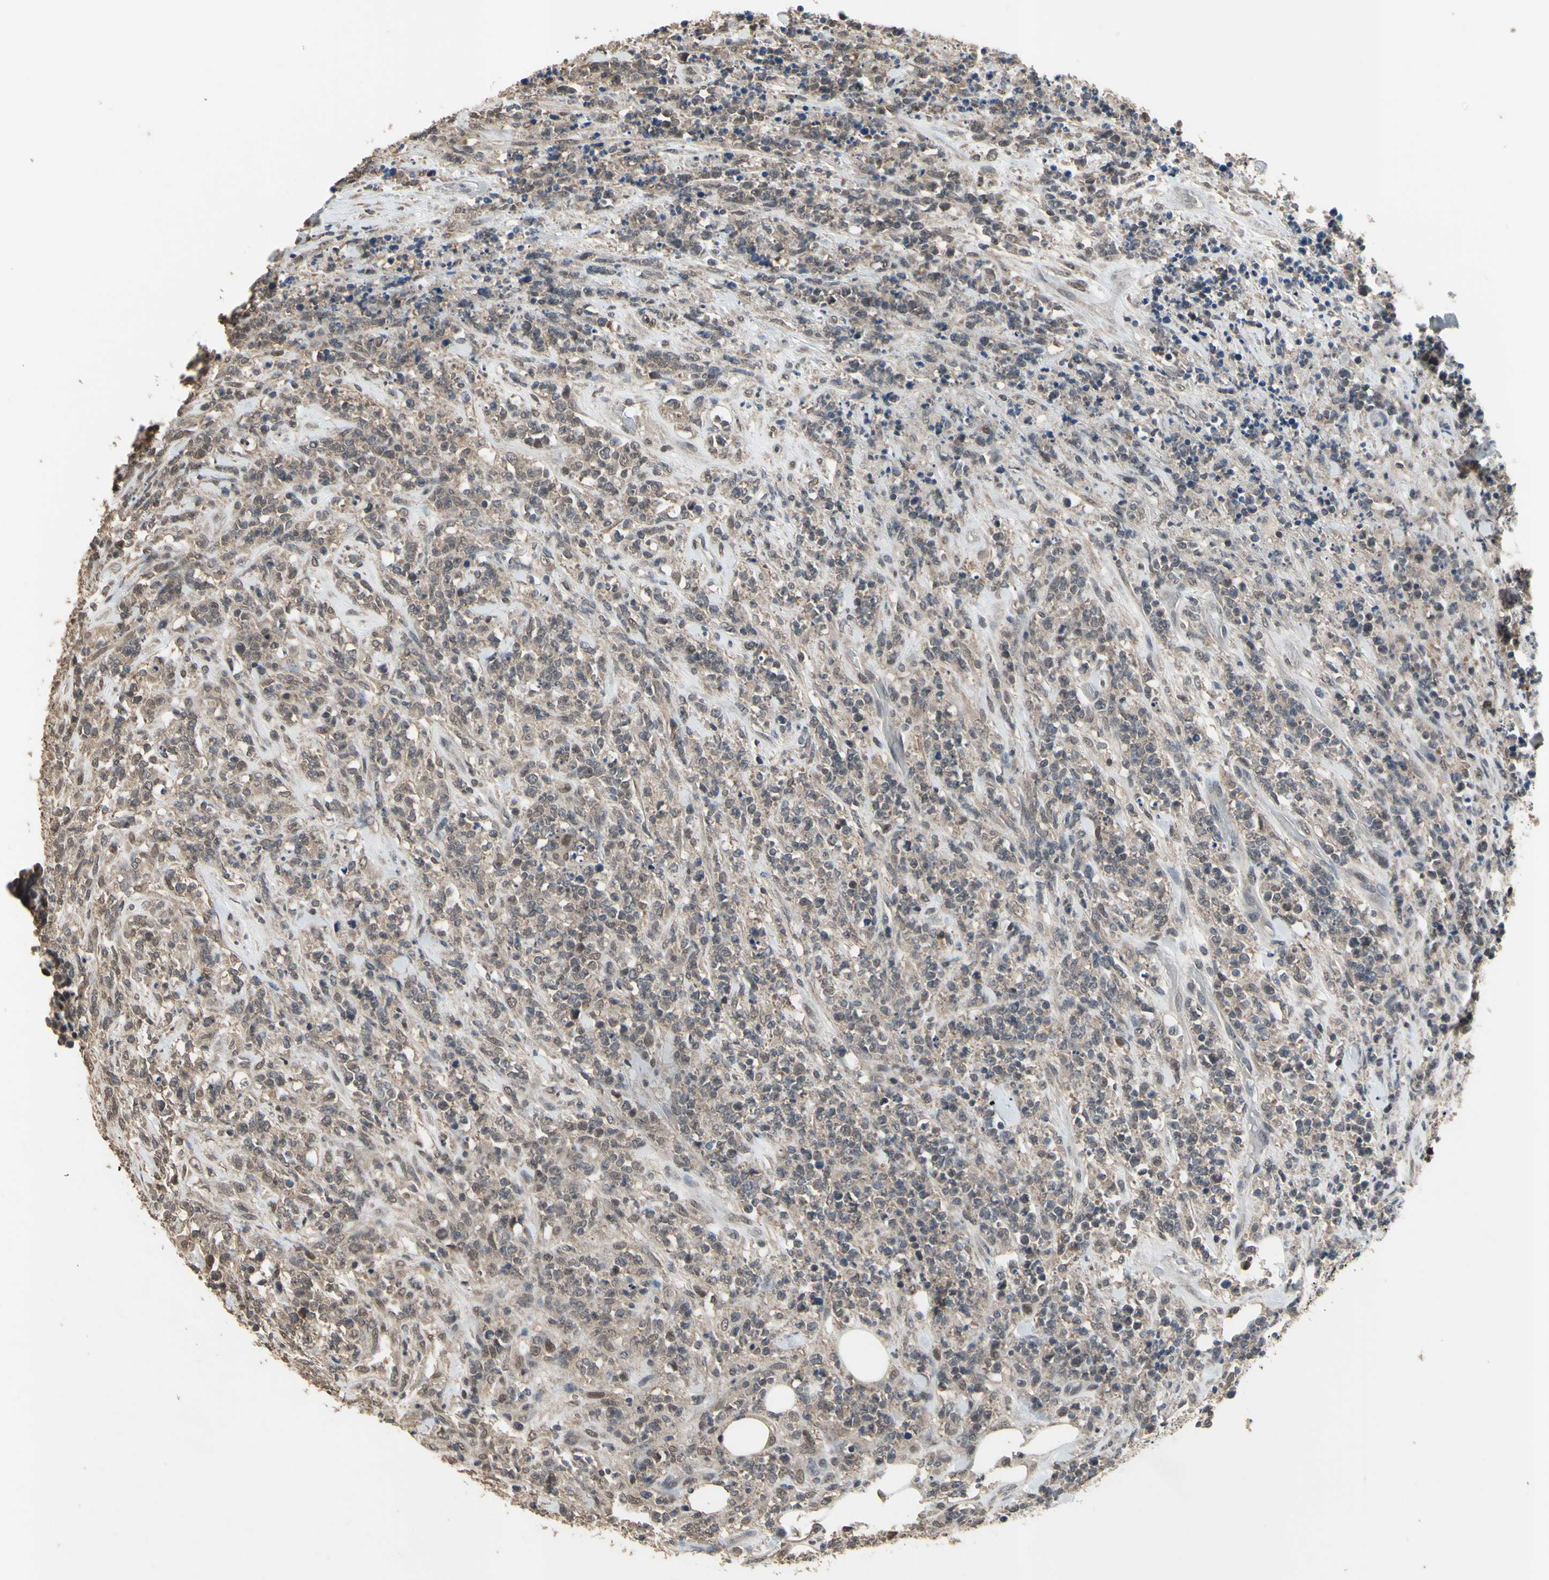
{"staining": {"intensity": "weak", "quantity": ">75%", "location": "cytoplasmic/membranous,nuclear"}, "tissue": "lymphoma", "cell_type": "Tumor cells", "image_type": "cancer", "snomed": [{"axis": "morphology", "description": "Malignant lymphoma, non-Hodgkin's type, High grade"}, {"axis": "topography", "description": "Soft tissue"}], "caption": "Immunohistochemistry (IHC) staining of malignant lymphoma, non-Hodgkin's type (high-grade), which reveals low levels of weak cytoplasmic/membranous and nuclear positivity in about >75% of tumor cells indicating weak cytoplasmic/membranous and nuclear protein positivity. The staining was performed using DAB (3,3'-diaminobenzidine) (brown) for protein detection and nuclei were counterstained in hematoxylin (blue).", "gene": "ZNF174", "patient": {"sex": "male", "age": 18}}